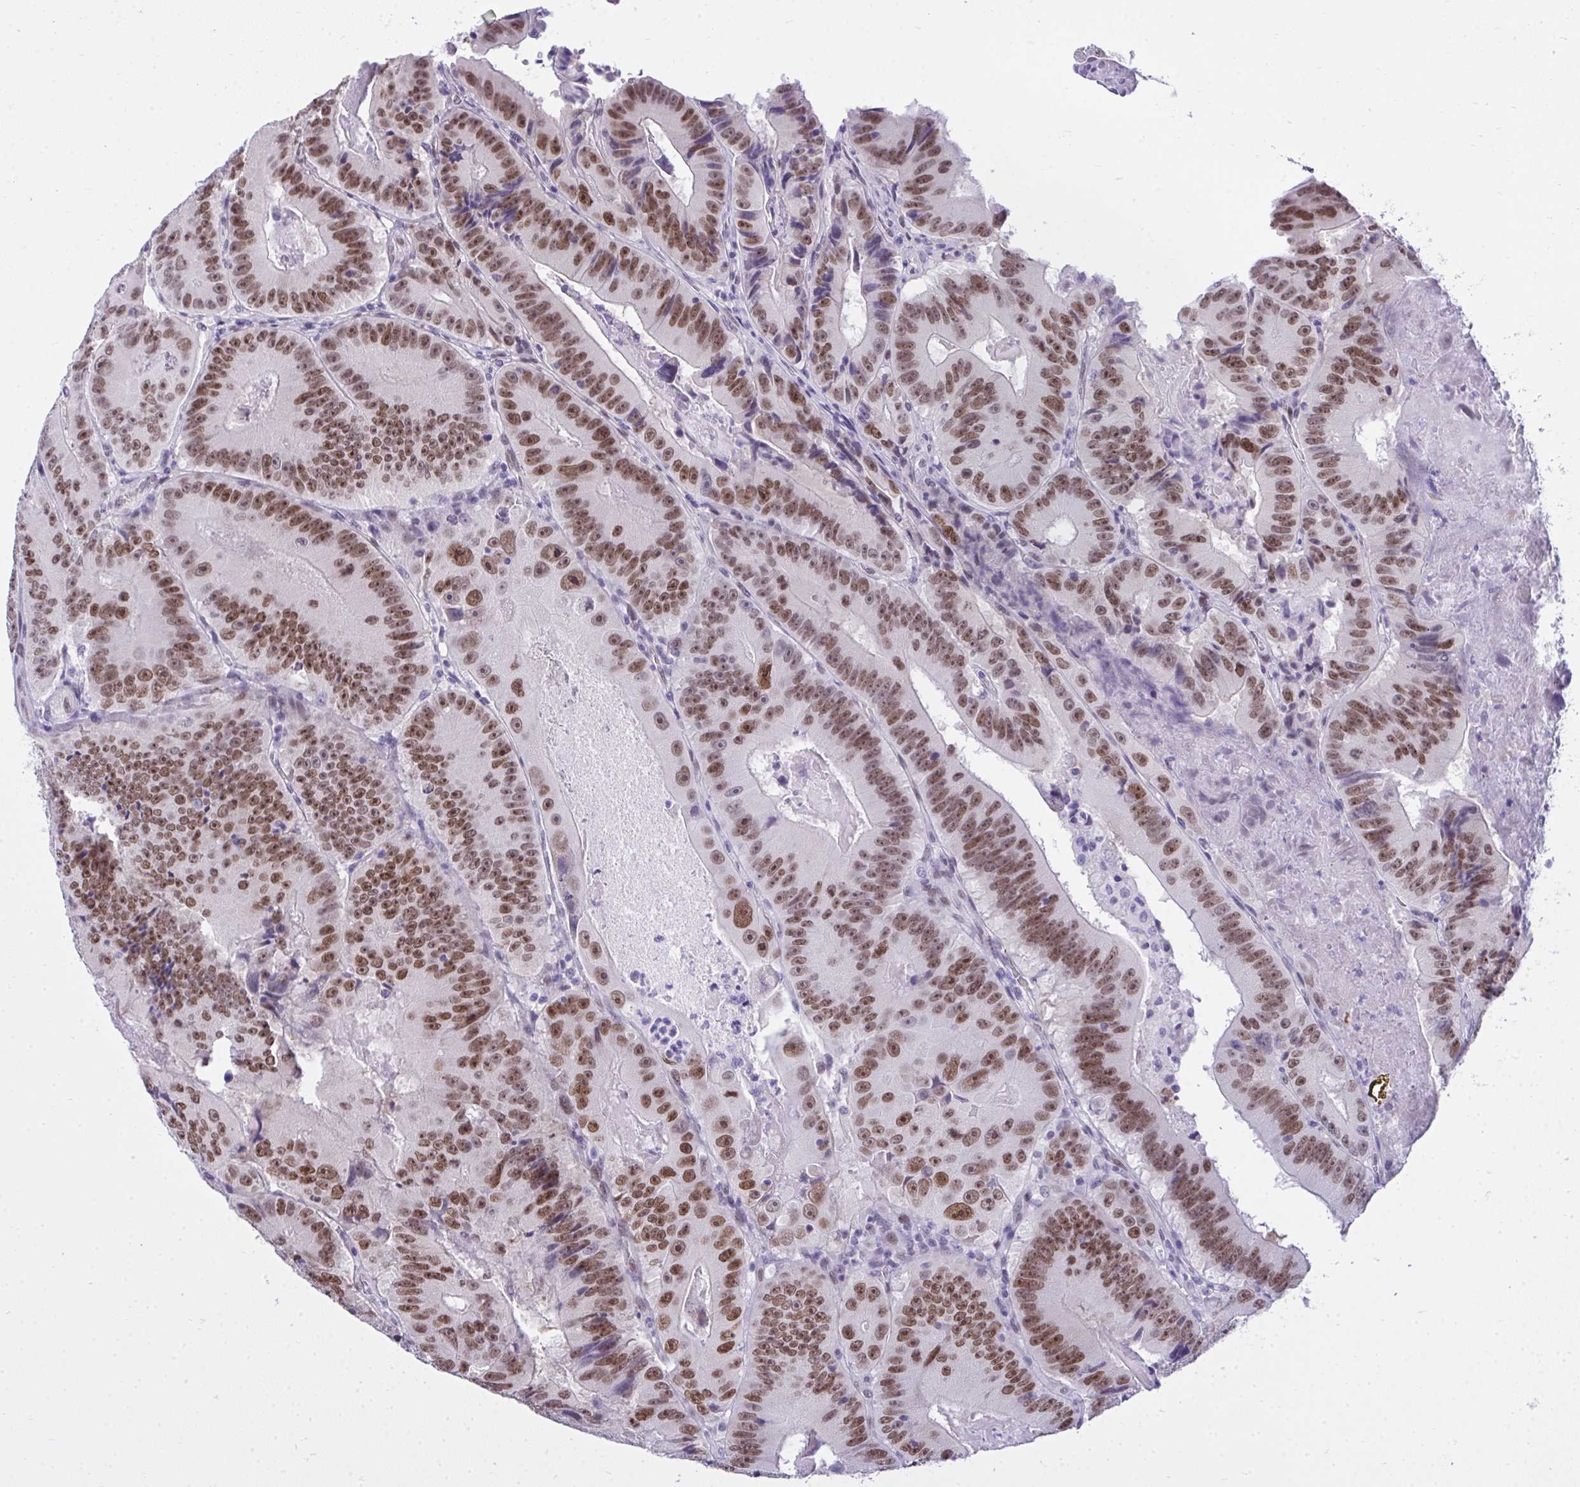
{"staining": {"intensity": "strong", "quantity": ">75%", "location": "nuclear"}, "tissue": "colorectal cancer", "cell_type": "Tumor cells", "image_type": "cancer", "snomed": [{"axis": "morphology", "description": "Adenocarcinoma, NOS"}, {"axis": "topography", "description": "Colon"}], "caption": "Immunohistochemistry (IHC) staining of colorectal cancer (adenocarcinoma), which reveals high levels of strong nuclear expression in approximately >75% of tumor cells indicating strong nuclear protein positivity. The staining was performed using DAB (brown) for protein detection and nuclei were counterstained in hematoxylin (blue).", "gene": "TEAD4", "patient": {"sex": "female", "age": 86}}